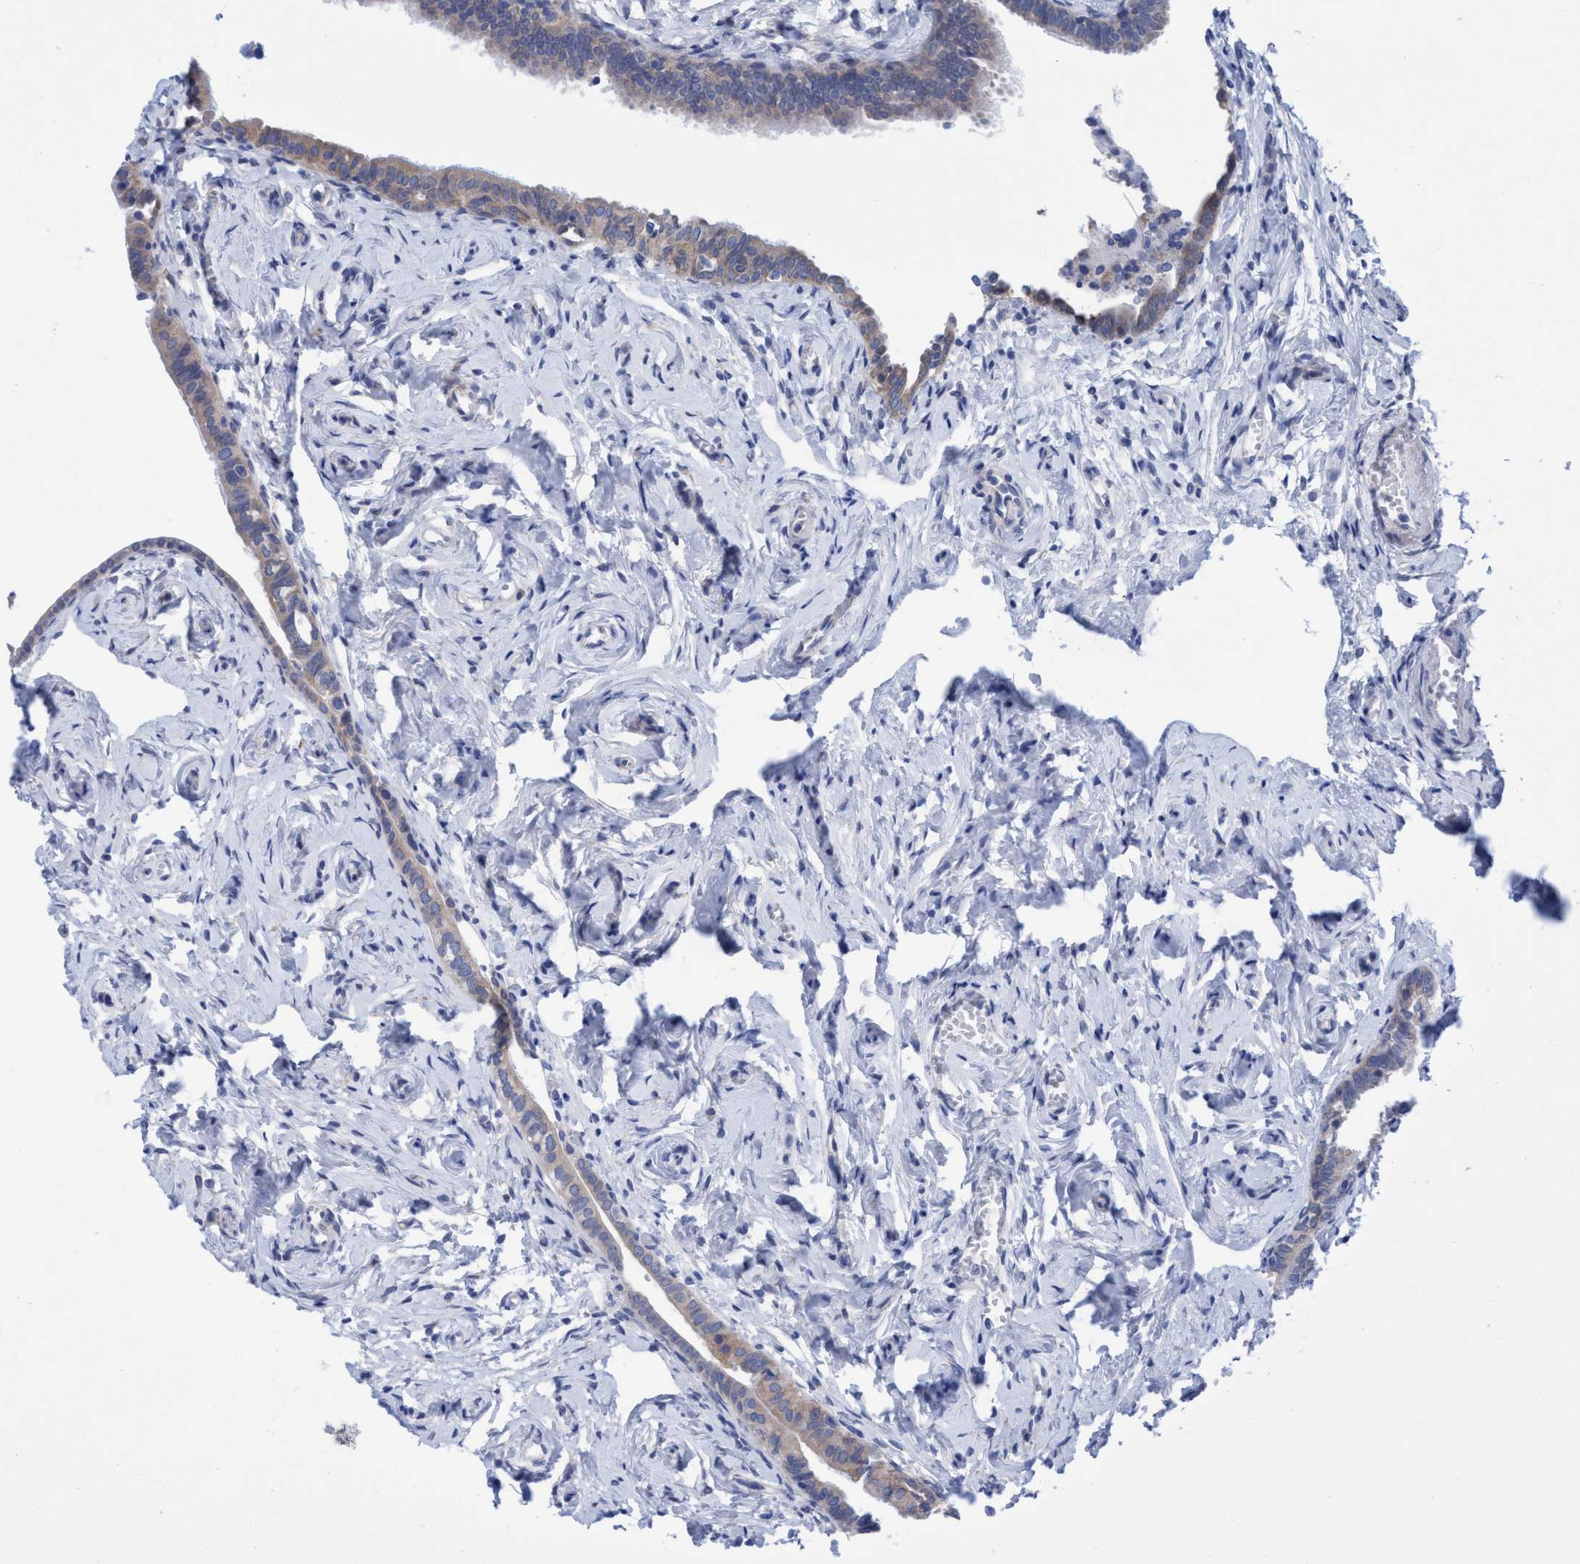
{"staining": {"intensity": "weak", "quantity": "25%-75%", "location": "cytoplasmic/membranous"}, "tissue": "fallopian tube", "cell_type": "Glandular cells", "image_type": "normal", "snomed": [{"axis": "morphology", "description": "Normal tissue, NOS"}, {"axis": "topography", "description": "Fallopian tube"}], "caption": "Weak cytoplasmic/membranous expression for a protein is present in about 25%-75% of glandular cells of benign fallopian tube using immunohistochemistry (IHC).", "gene": "RSAD1", "patient": {"sex": "female", "age": 71}}